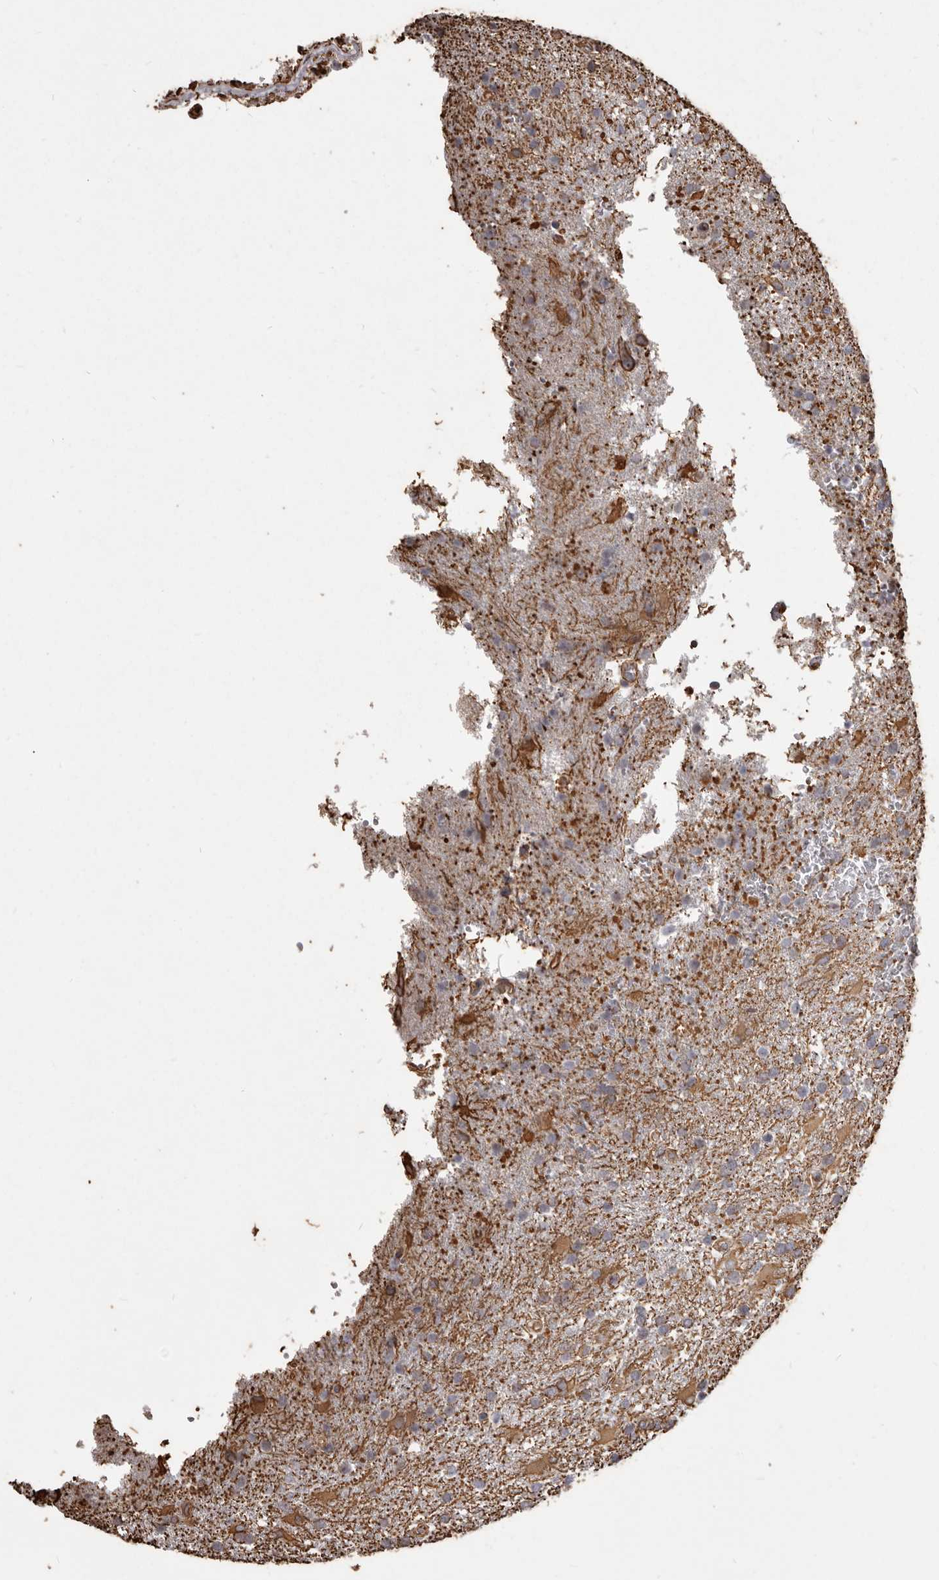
{"staining": {"intensity": "moderate", "quantity": "<25%", "location": "cytoplasmic/membranous"}, "tissue": "glioma", "cell_type": "Tumor cells", "image_type": "cancer", "snomed": [{"axis": "morphology", "description": "Glioma, malignant, High grade"}, {"axis": "topography", "description": "Brain"}], "caption": "Brown immunohistochemical staining in human glioma exhibits moderate cytoplasmic/membranous staining in approximately <25% of tumor cells. (brown staining indicates protein expression, while blue staining denotes nuclei).", "gene": "MTURN", "patient": {"sex": "male", "age": 72}}